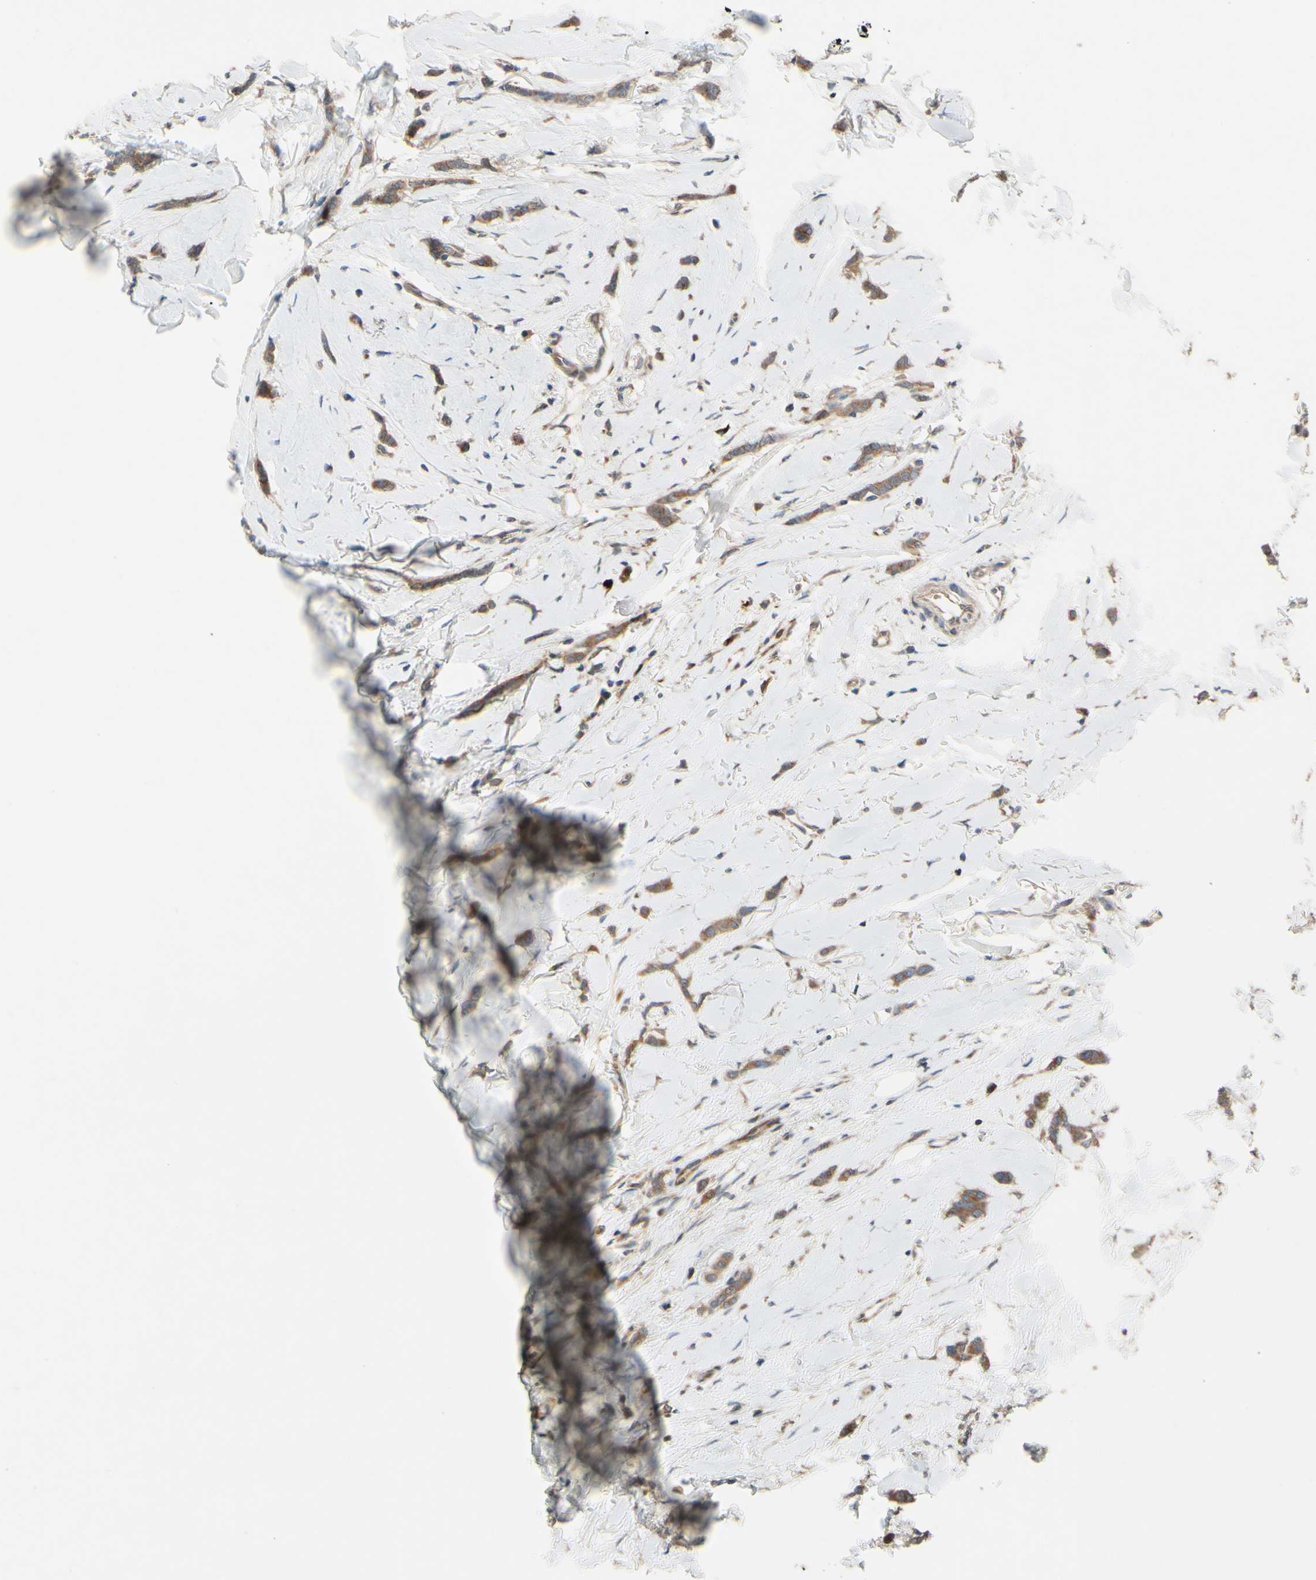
{"staining": {"intensity": "moderate", "quantity": ">75%", "location": "cytoplasmic/membranous"}, "tissue": "breast cancer", "cell_type": "Tumor cells", "image_type": "cancer", "snomed": [{"axis": "morphology", "description": "Lobular carcinoma"}, {"axis": "topography", "description": "Skin"}, {"axis": "topography", "description": "Breast"}], "caption": "The immunohistochemical stain shows moderate cytoplasmic/membranous staining in tumor cells of breast cancer (lobular carcinoma) tissue. (Brightfield microscopy of DAB IHC at high magnification).", "gene": "SPTLC1", "patient": {"sex": "female", "age": 46}}